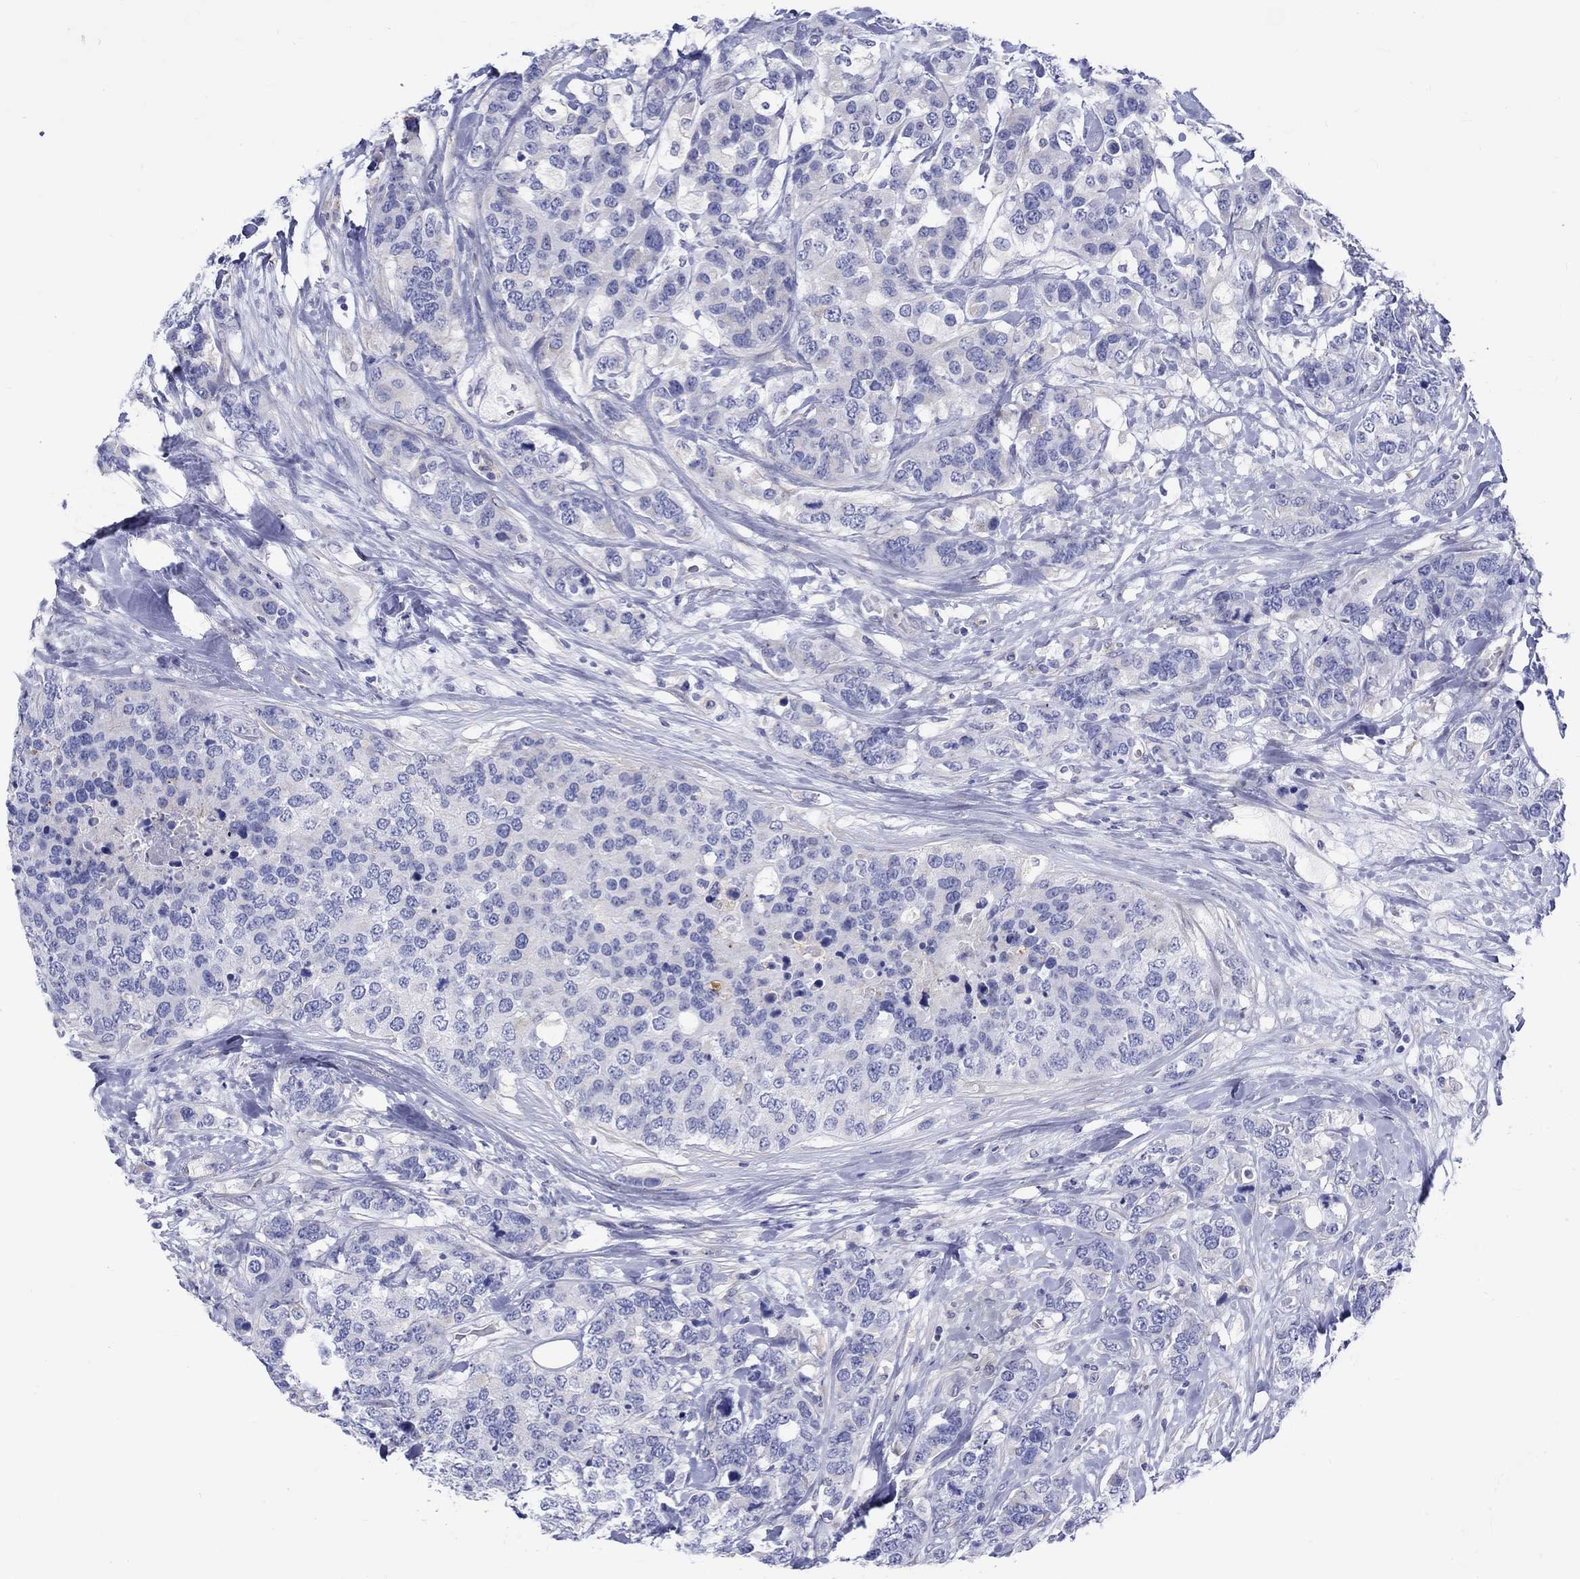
{"staining": {"intensity": "negative", "quantity": "none", "location": "none"}, "tissue": "breast cancer", "cell_type": "Tumor cells", "image_type": "cancer", "snomed": [{"axis": "morphology", "description": "Lobular carcinoma"}, {"axis": "topography", "description": "Breast"}], "caption": "Protein analysis of breast lobular carcinoma reveals no significant expression in tumor cells.", "gene": "SH2D7", "patient": {"sex": "female", "age": 59}}